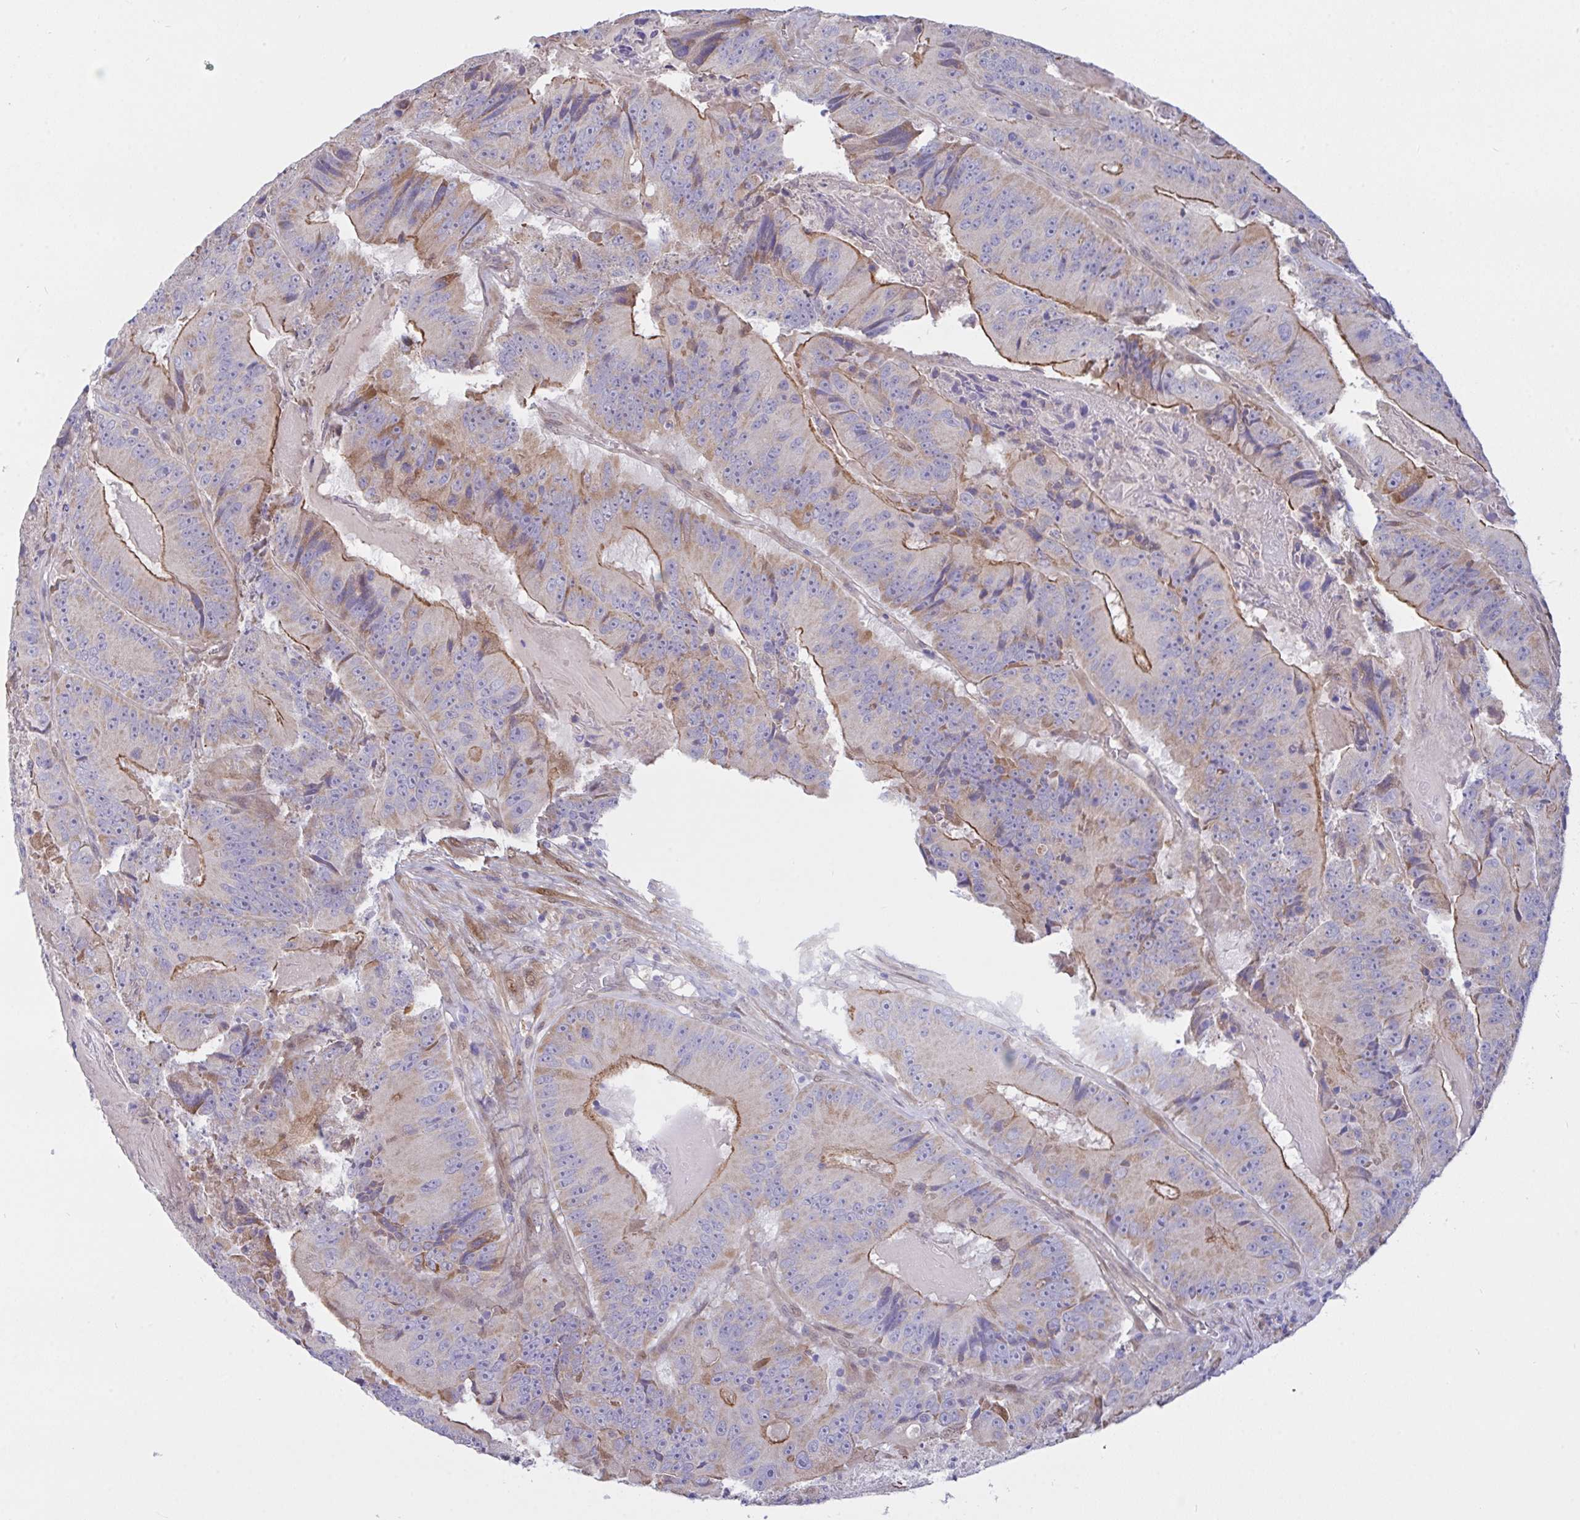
{"staining": {"intensity": "moderate", "quantity": "25%-75%", "location": "cytoplasmic/membranous"}, "tissue": "colorectal cancer", "cell_type": "Tumor cells", "image_type": "cancer", "snomed": [{"axis": "morphology", "description": "Adenocarcinoma, NOS"}, {"axis": "topography", "description": "Colon"}], "caption": "Protein expression analysis of colorectal adenocarcinoma exhibits moderate cytoplasmic/membranous staining in approximately 25%-75% of tumor cells.", "gene": "L3HYPDH", "patient": {"sex": "female", "age": 86}}